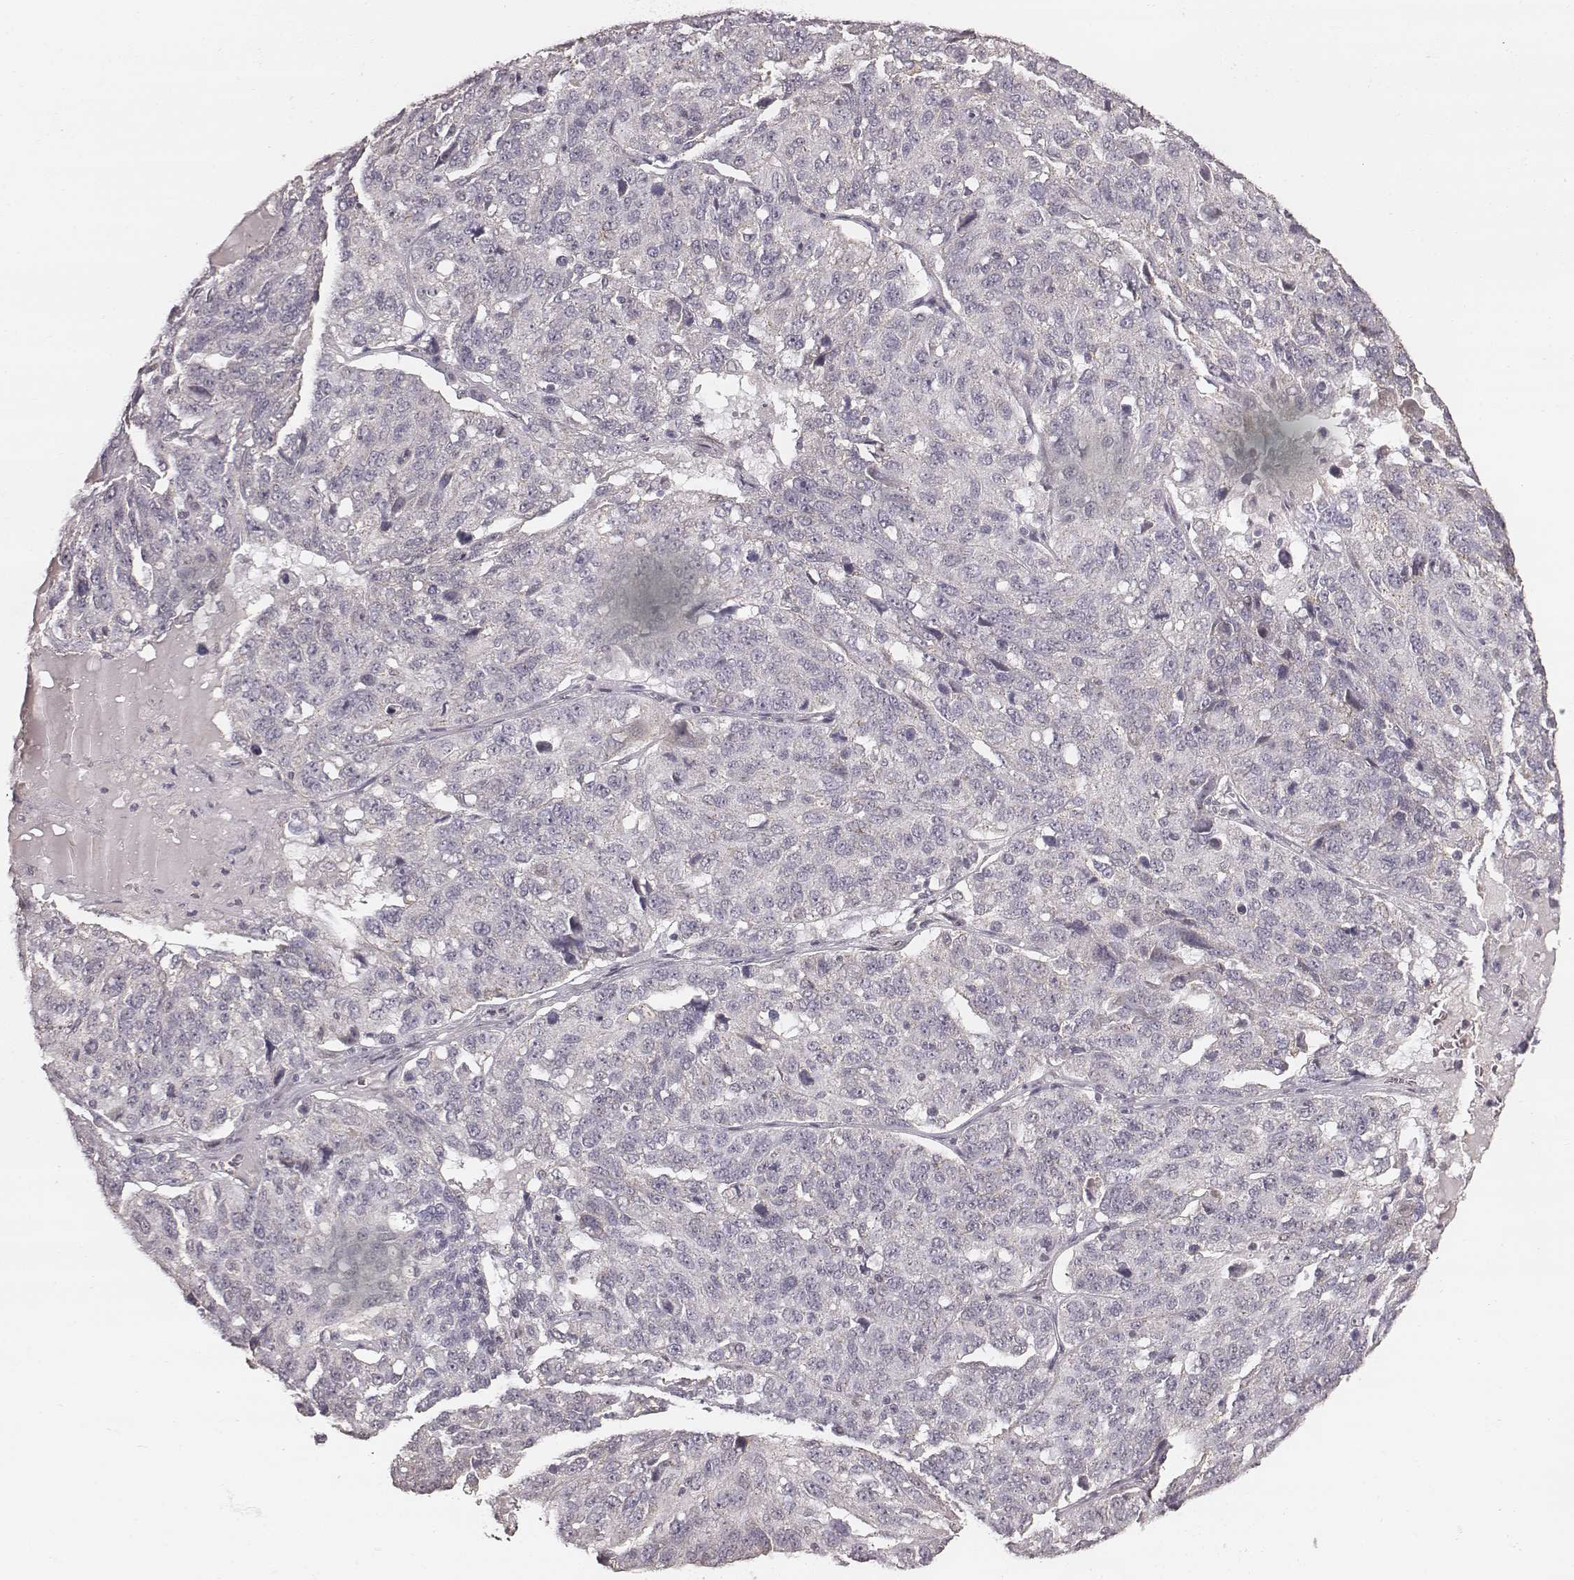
{"staining": {"intensity": "negative", "quantity": "none", "location": "none"}, "tissue": "ovarian cancer", "cell_type": "Tumor cells", "image_type": "cancer", "snomed": [{"axis": "morphology", "description": "Cystadenocarcinoma, serous, NOS"}, {"axis": "topography", "description": "Ovary"}], "caption": "Ovarian serous cystadenocarcinoma was stained to show a protein in brown. There is no significant expression in tumor cells.", "gene": "SLC7A4", "patient": {"sex": "female", "age": 71}}